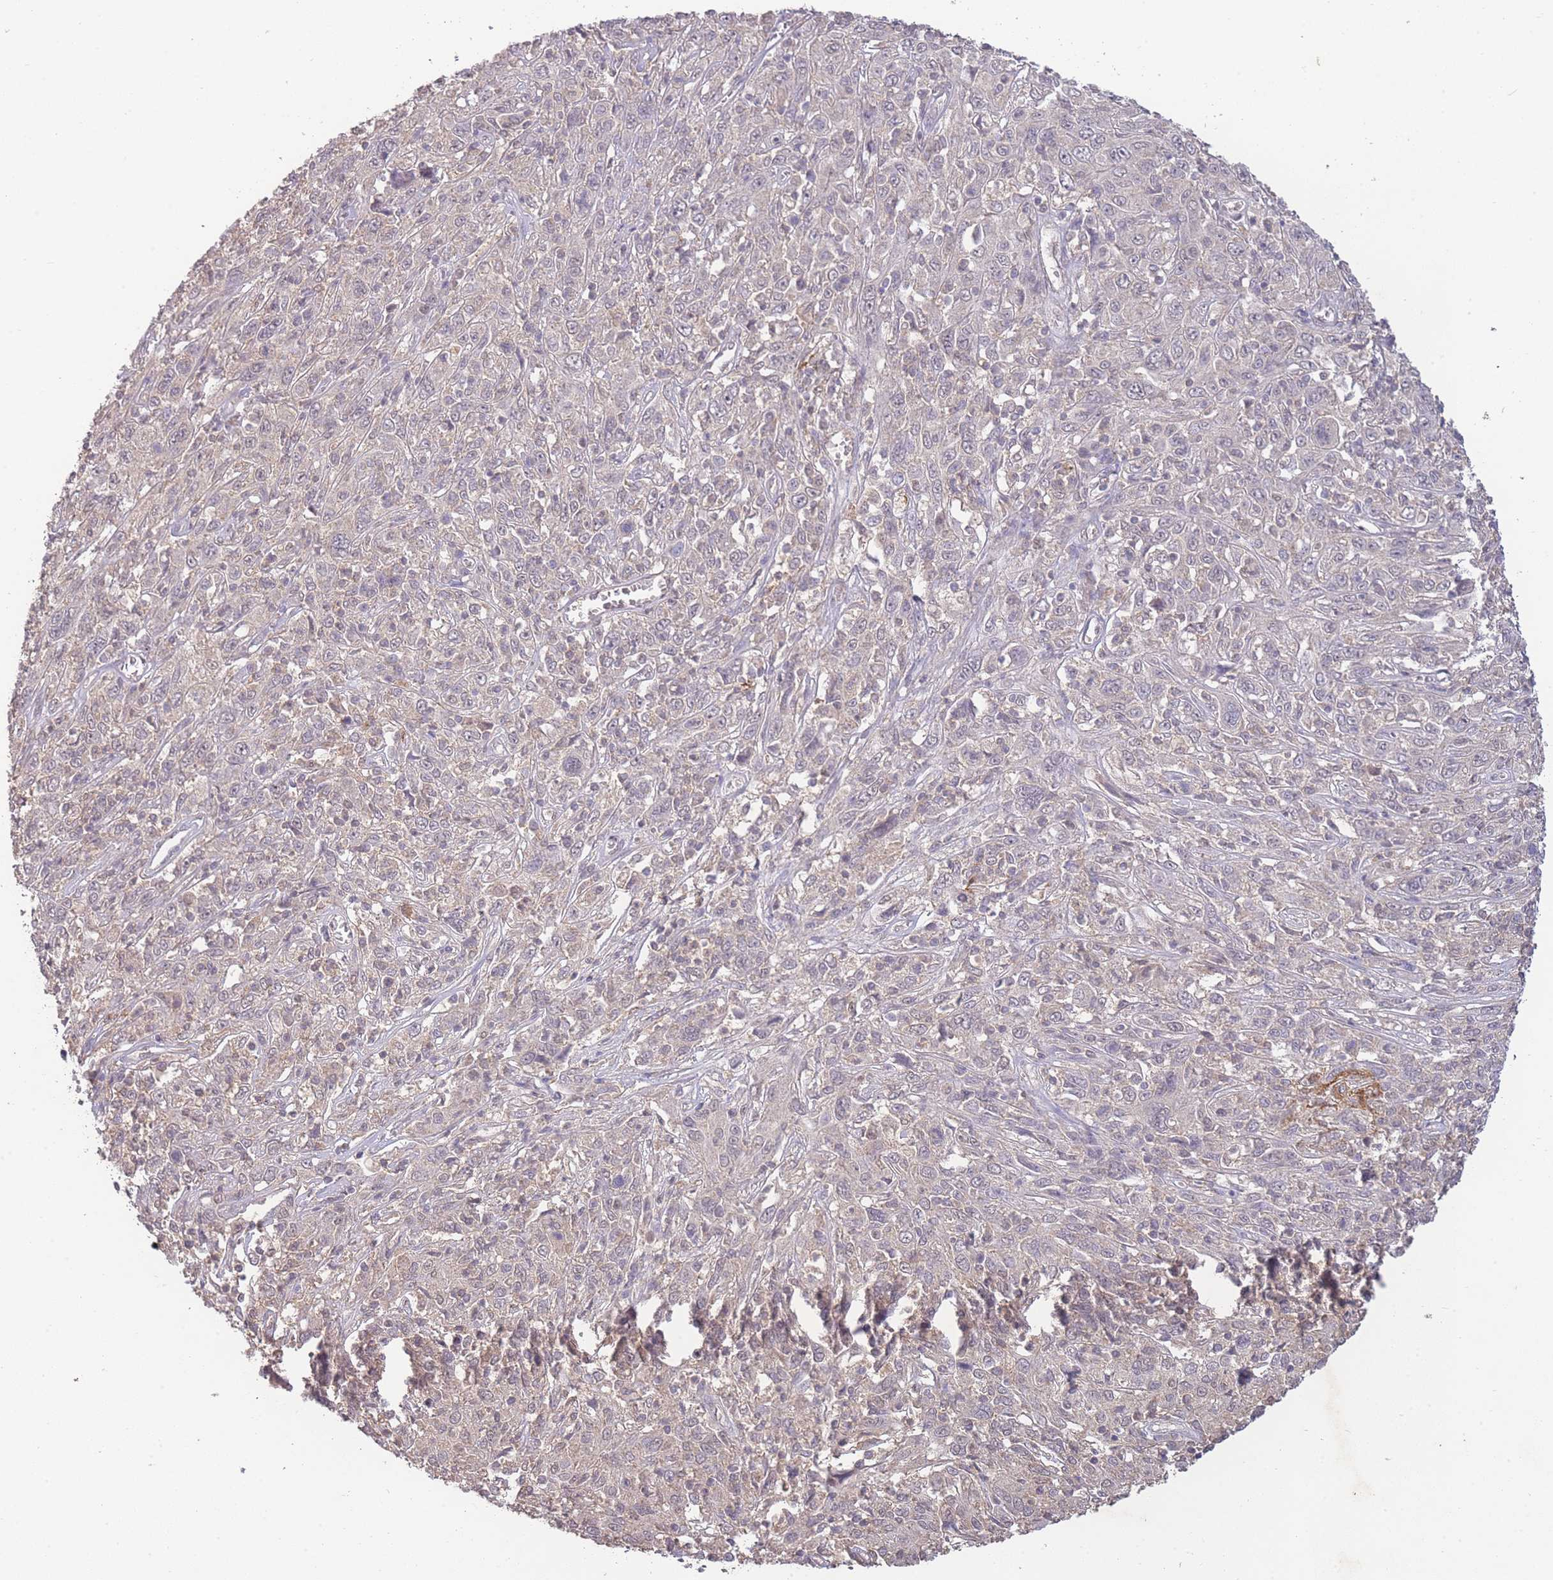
{"staining": {"intensity": "negative", "quantity": "none", "location": "none"}, "tissue": "cervical cancer", "cell_type": "Tumor cells", "image_type": "cancer", "snomed": [{"axis": "morphology", "description": "Squamous cell carcinoma, NOS"}, {"axis": "topography", "description": "Cervix"}], "caption": "This is an IHC image of cervical cancer (squamous cell carcinoma). There is no positivity in tumor cells.", "gene": "RNF144B", "patient": {"sex": "female", "age": 46}}